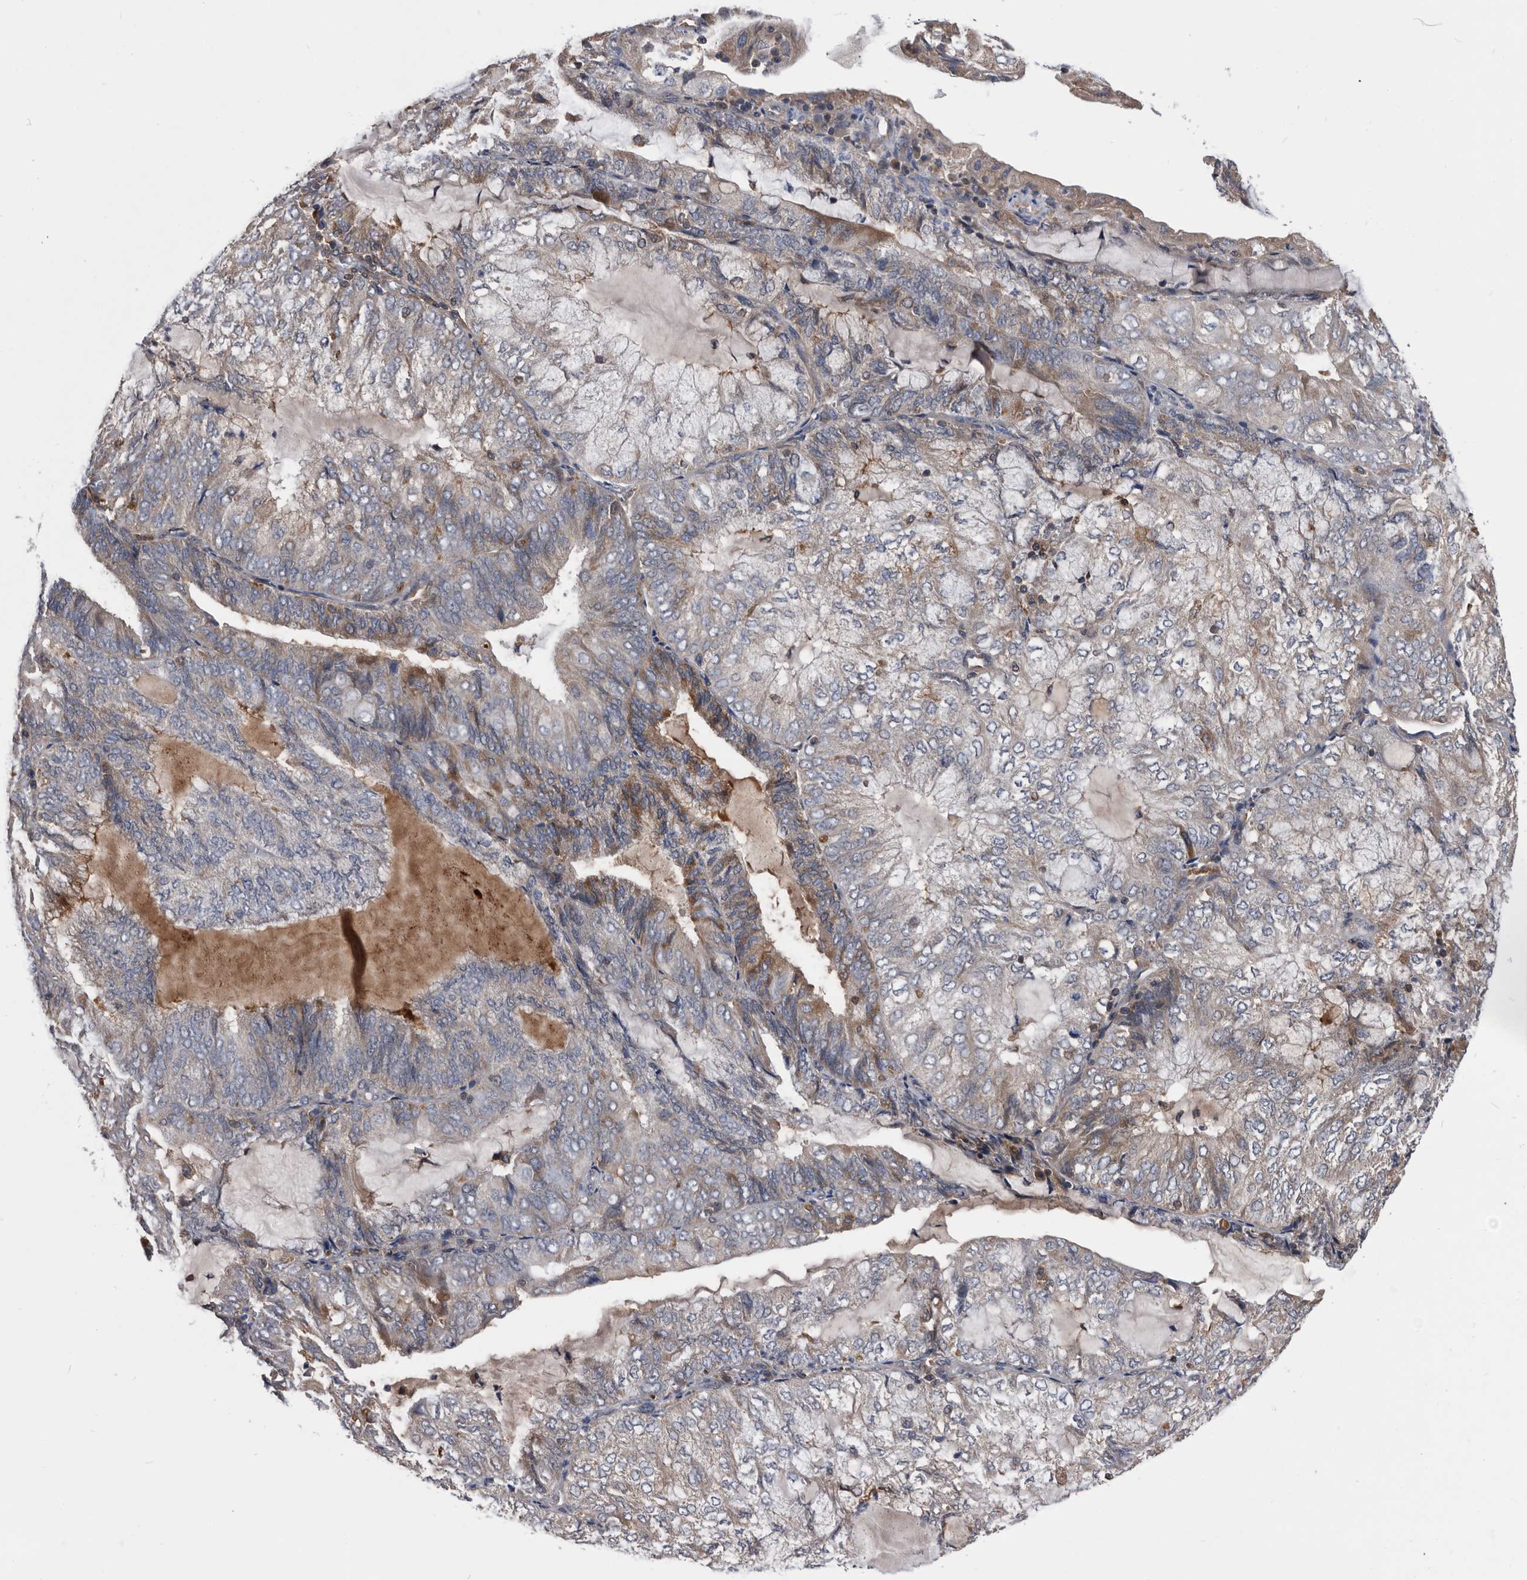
{"staining": {"intensity": "moderate", "quantity": "<25%", "location": "cytoplasmic/membranous"}, "tissue": "endometrial cancer", "cell_type": "Tumor cells", "image_type": "cancer", "snomed": [{"axis": "morphology", "description": "Adenocarcinoma, NOS"}, {"axis": "topography", "description": "Endometrium"}], "caption": "Protein expression analysis of human endometrial cancer (adenocarcinoma) reveals moderate cytoplasmic/membranous staining in approximately <25% of tumor cells.", "gene": "NRBP1", "patient": {"sex": "female", "age": 81}}